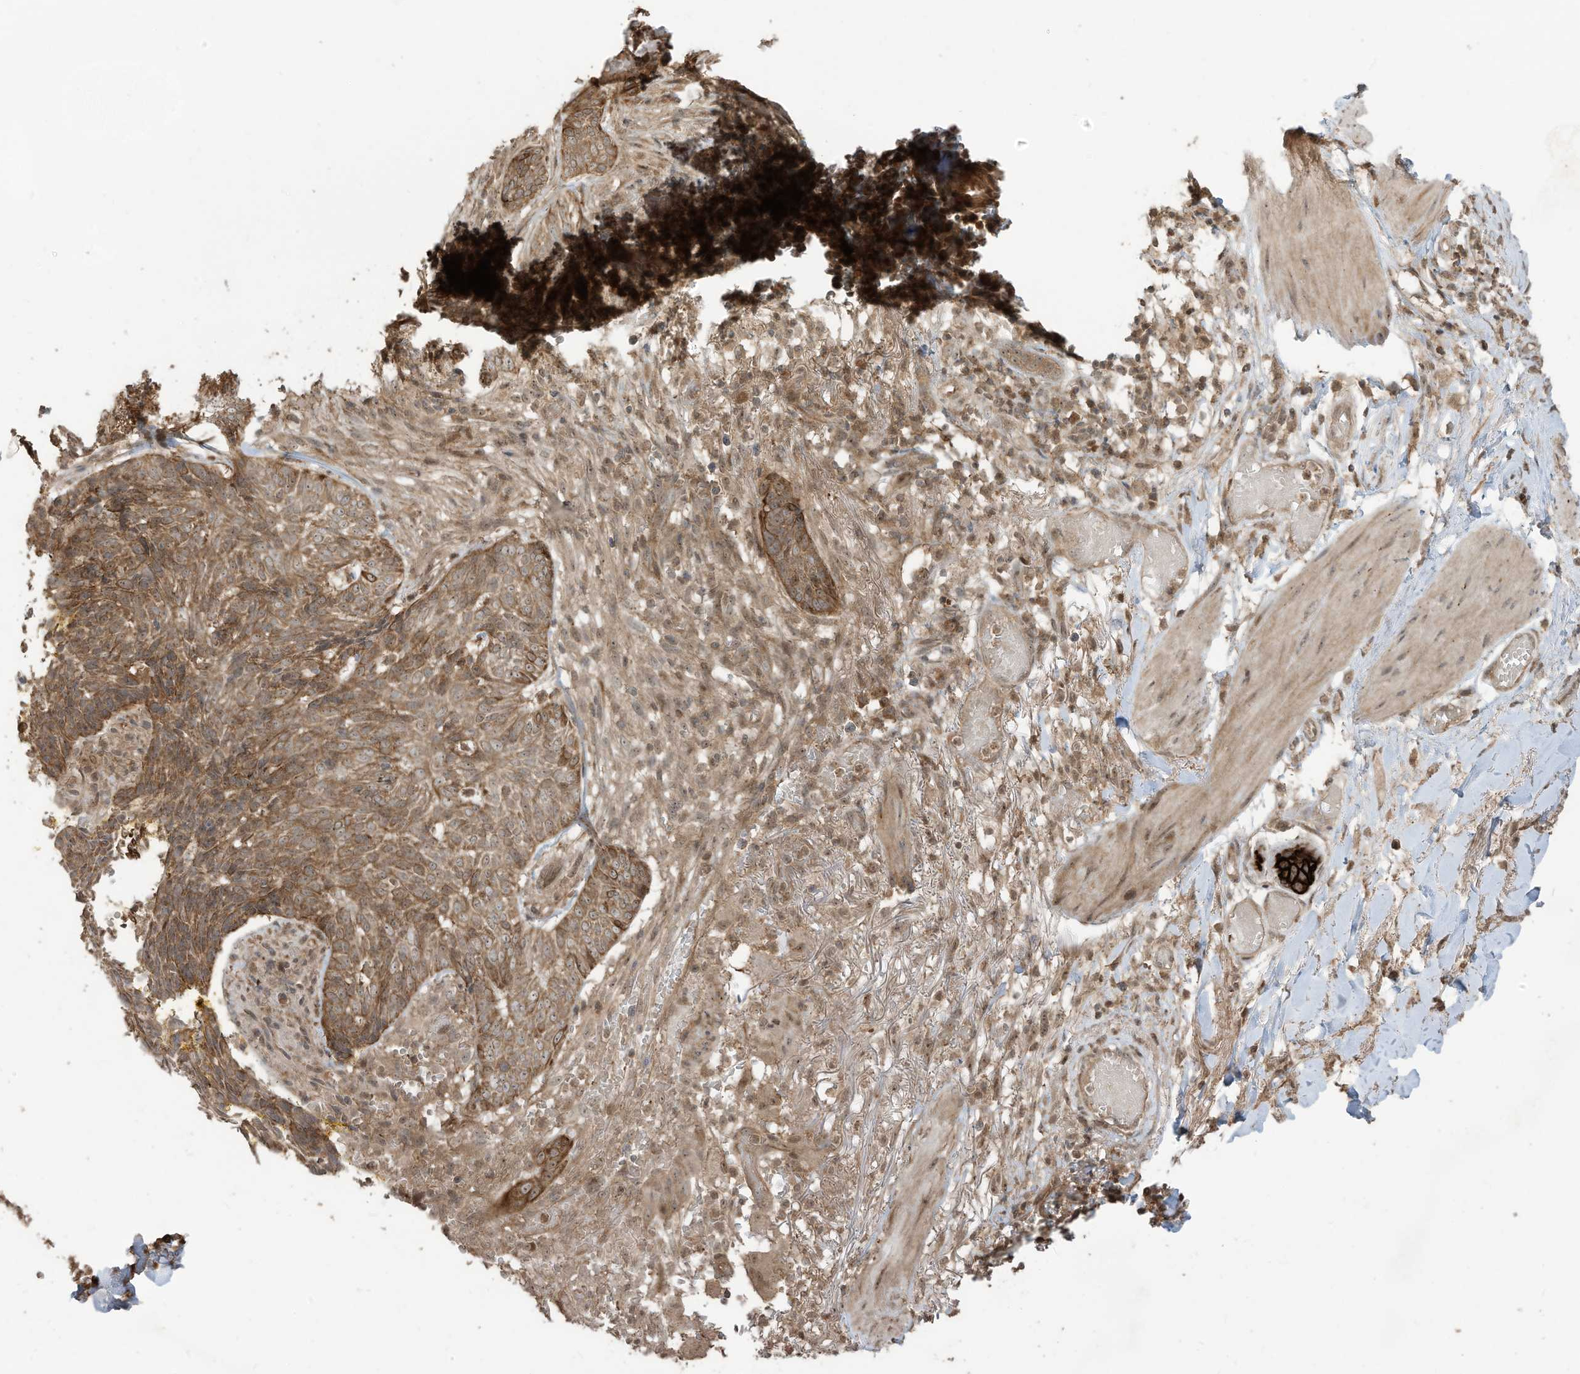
{"staining": {"intensity": "moderate", "quantity": ">75%", "location": "cytoplasmic/membranous"}, "tissue": "skin cancer", "cell_type": "Tumor cells", "image_type": "cancer", "snomed": [{"axis": "morphology", "description": "Normal tissue, NOS"}, {"axis": "morphology", "description": "Basal cell carcinoma"}, {"axis": "topography", "description": "Skin"}], "caption": "An IHC photomicrograph of neoplastic tissue is shown. Protein staining in brown shows moderate cytoplasmic/membranous positivity in skin basal cell carcinoma within tumor cells.", "gene": "CARF", "patient": {"sex": "male", "age": 64}}